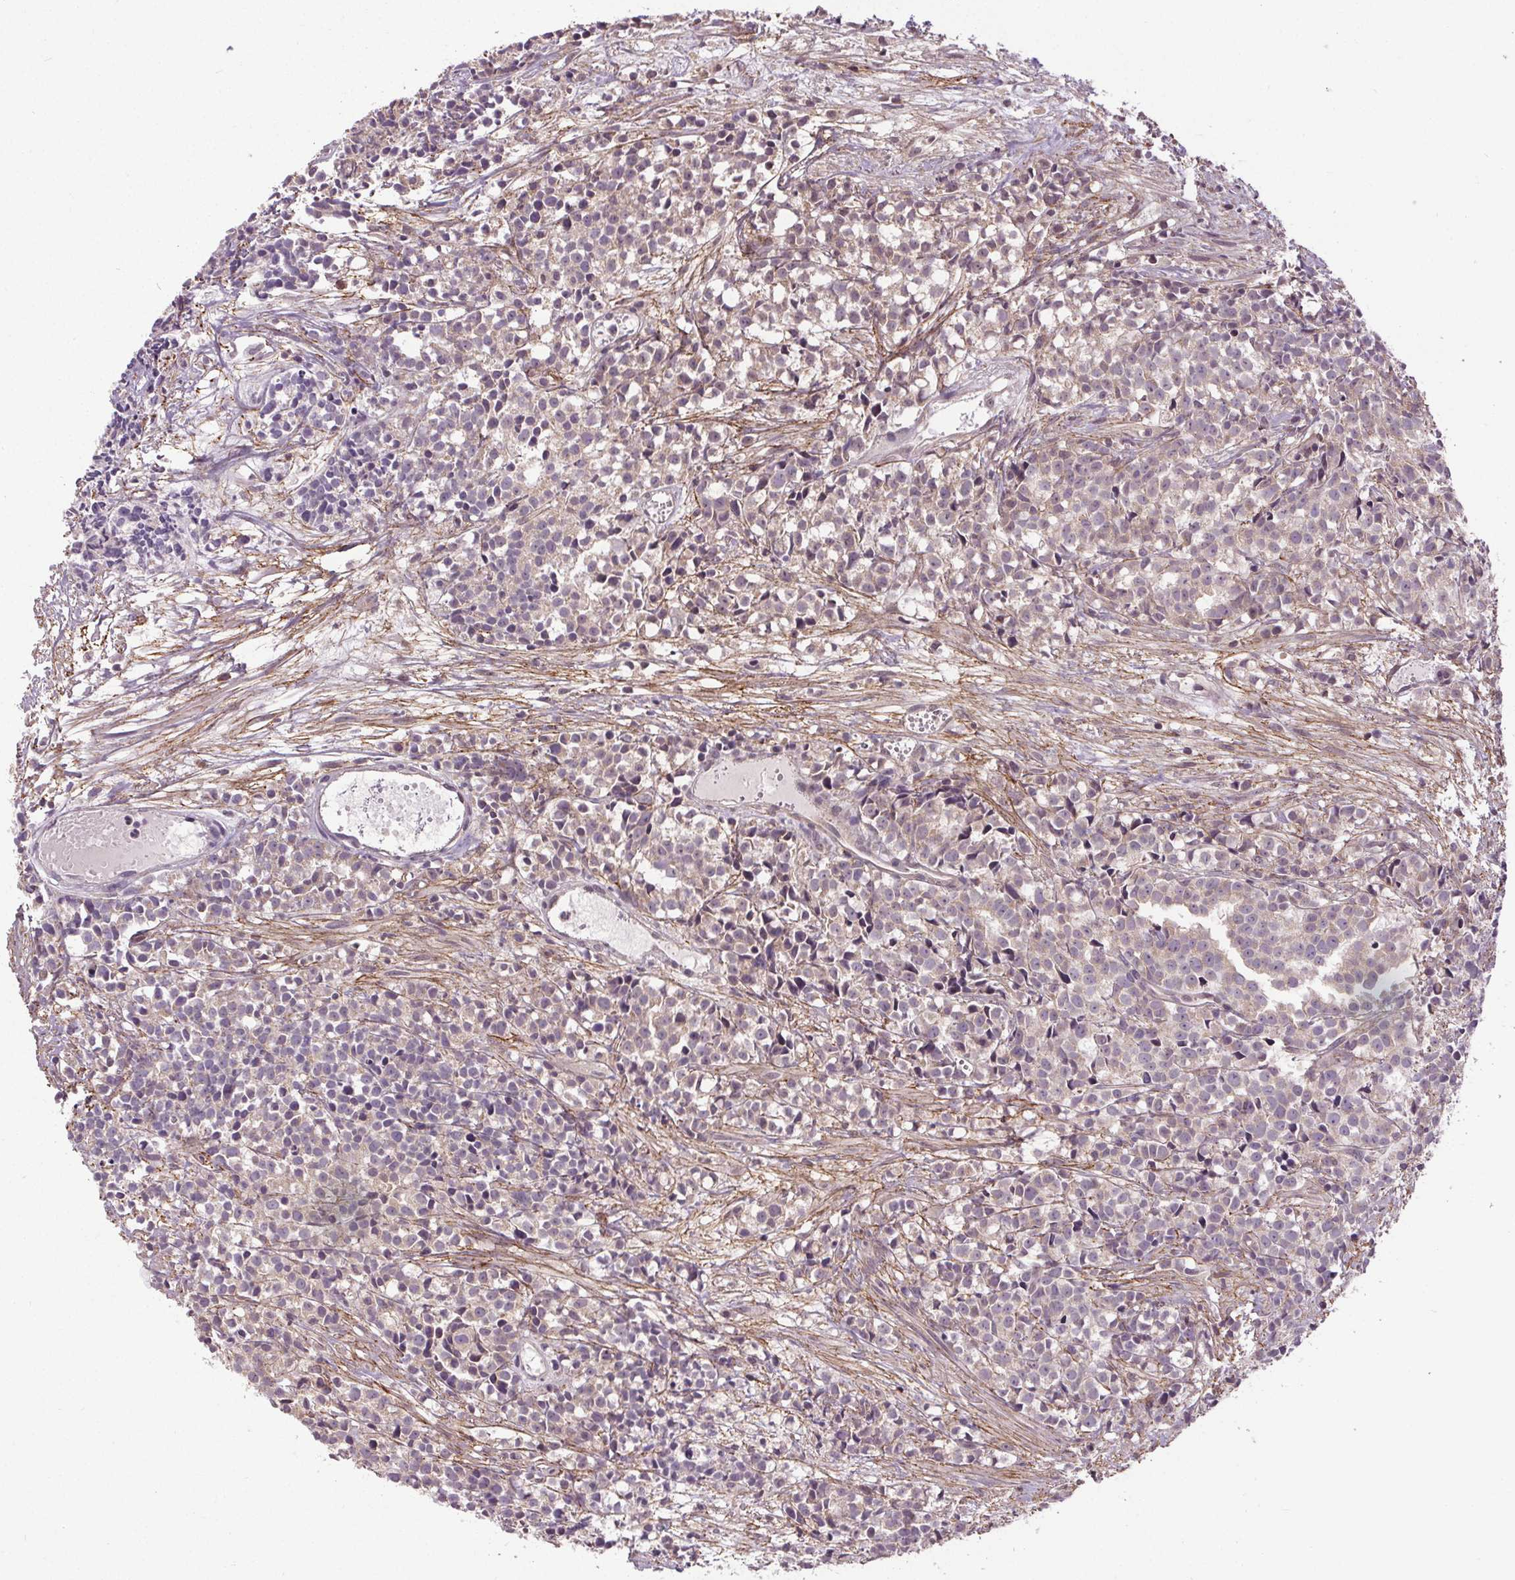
{"staining": {"intensity": "negative", "quantity": "none", "location": "none"}, "tissue": "prostate cancer", "cell_type": "Tumor cells", "image_type": "cancer", "snomed": [{"axis": "morphology", "description": "Adenocarcinoma, High grade"}, {"axis": "topography", "description": "Prostate"}], "caption": "IHC of prostate cancer shows no staining in tumor cells.", "gene": "KIAA0232", "patient": {"sex": "male", "age": 58}}